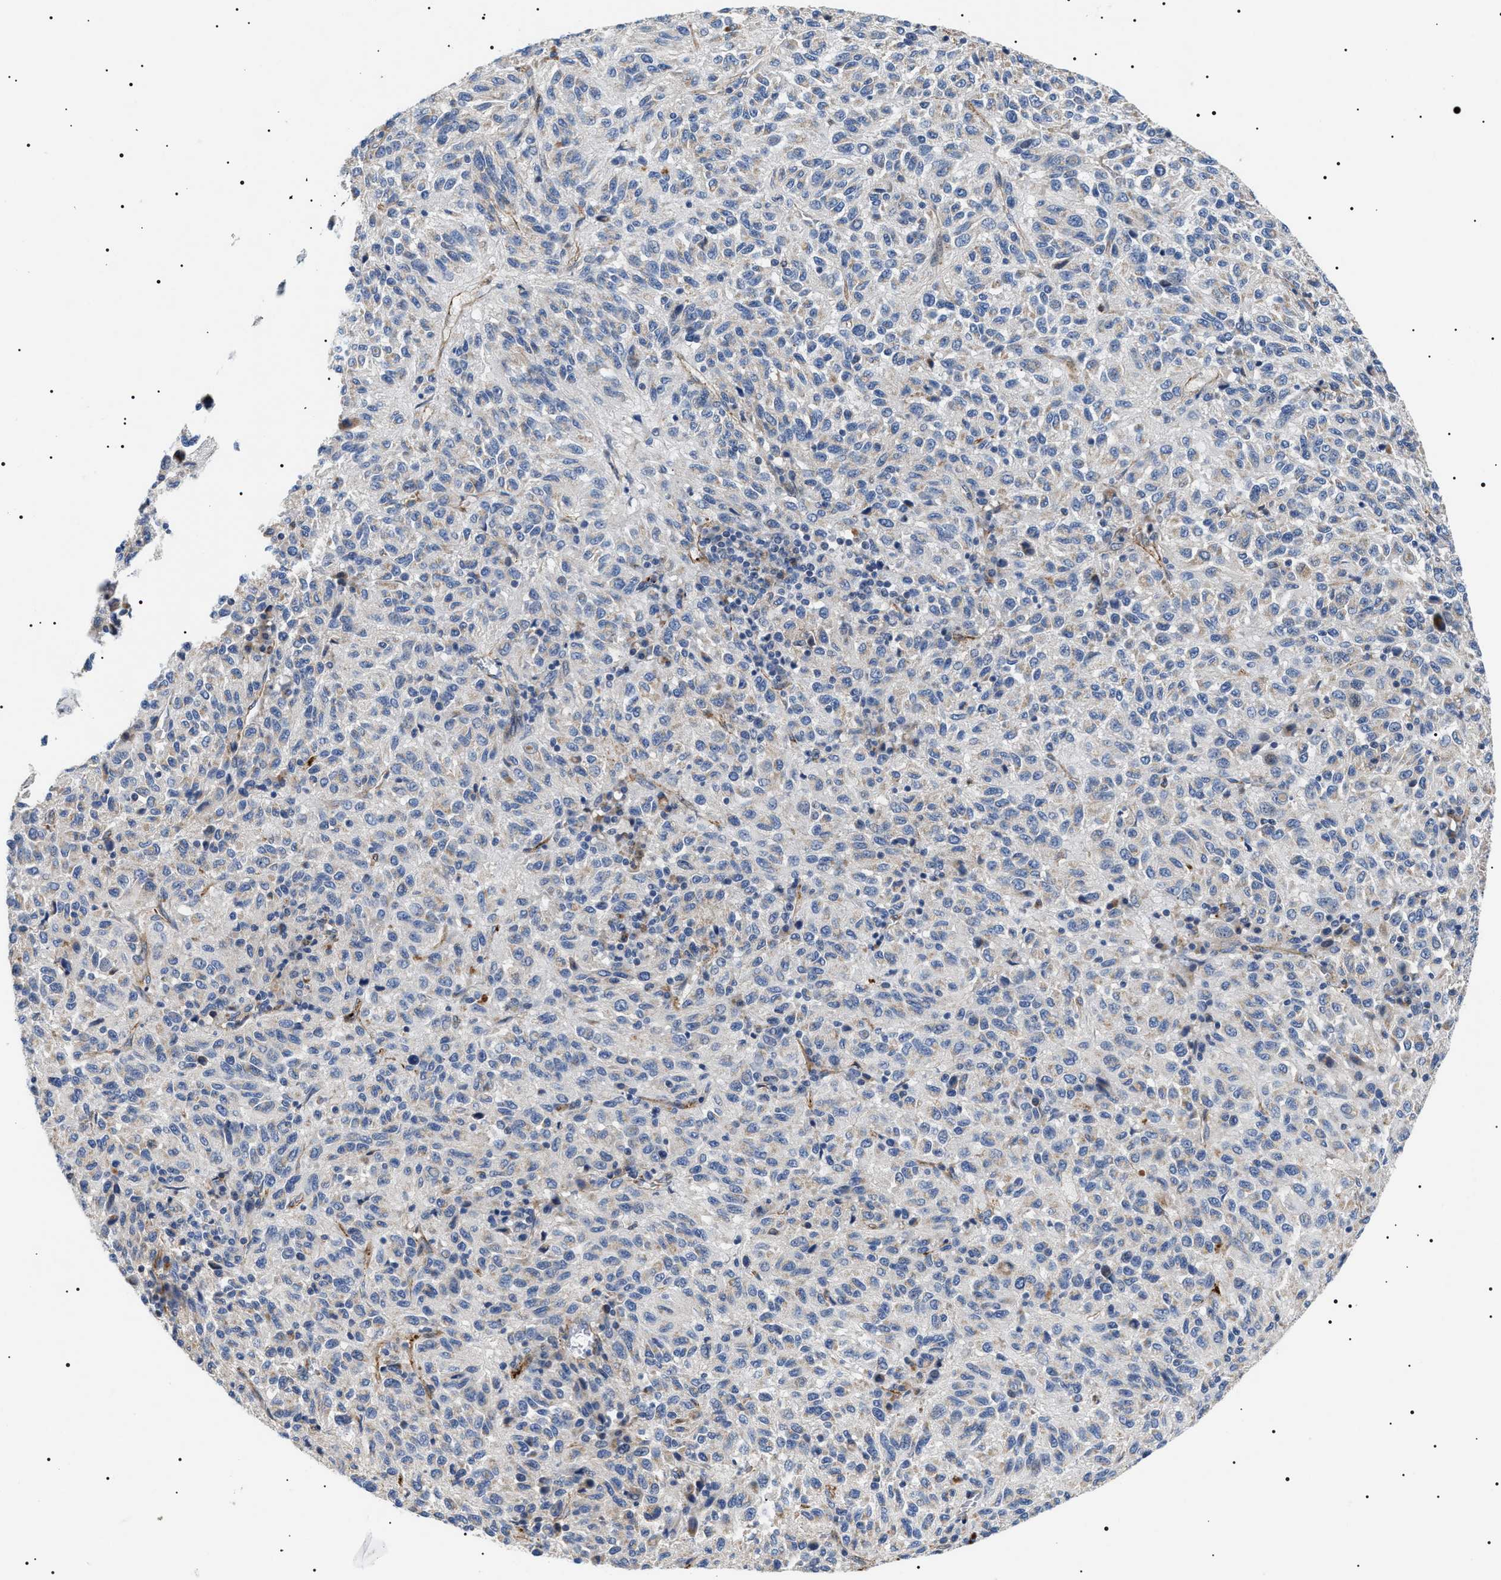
{"staining": {"intensity": "negative", "quantity": "none", "location": "none"}, "tissue": "melanoma", "cell_type": "Tumor cells", "image_type": "cancer", "snomed": [{"axis": "morphology", "description": "Malignant melanoma, Metastatic site"}, {"axis": "topography", "description": "Lung"}], "caption": "Immunohistochemical staining of malignant melanoma (metastatic site) displays no significant positivity in tumor cells.", "gene": "TMEM222", "patient": {"sex": "male", "age": 64}}